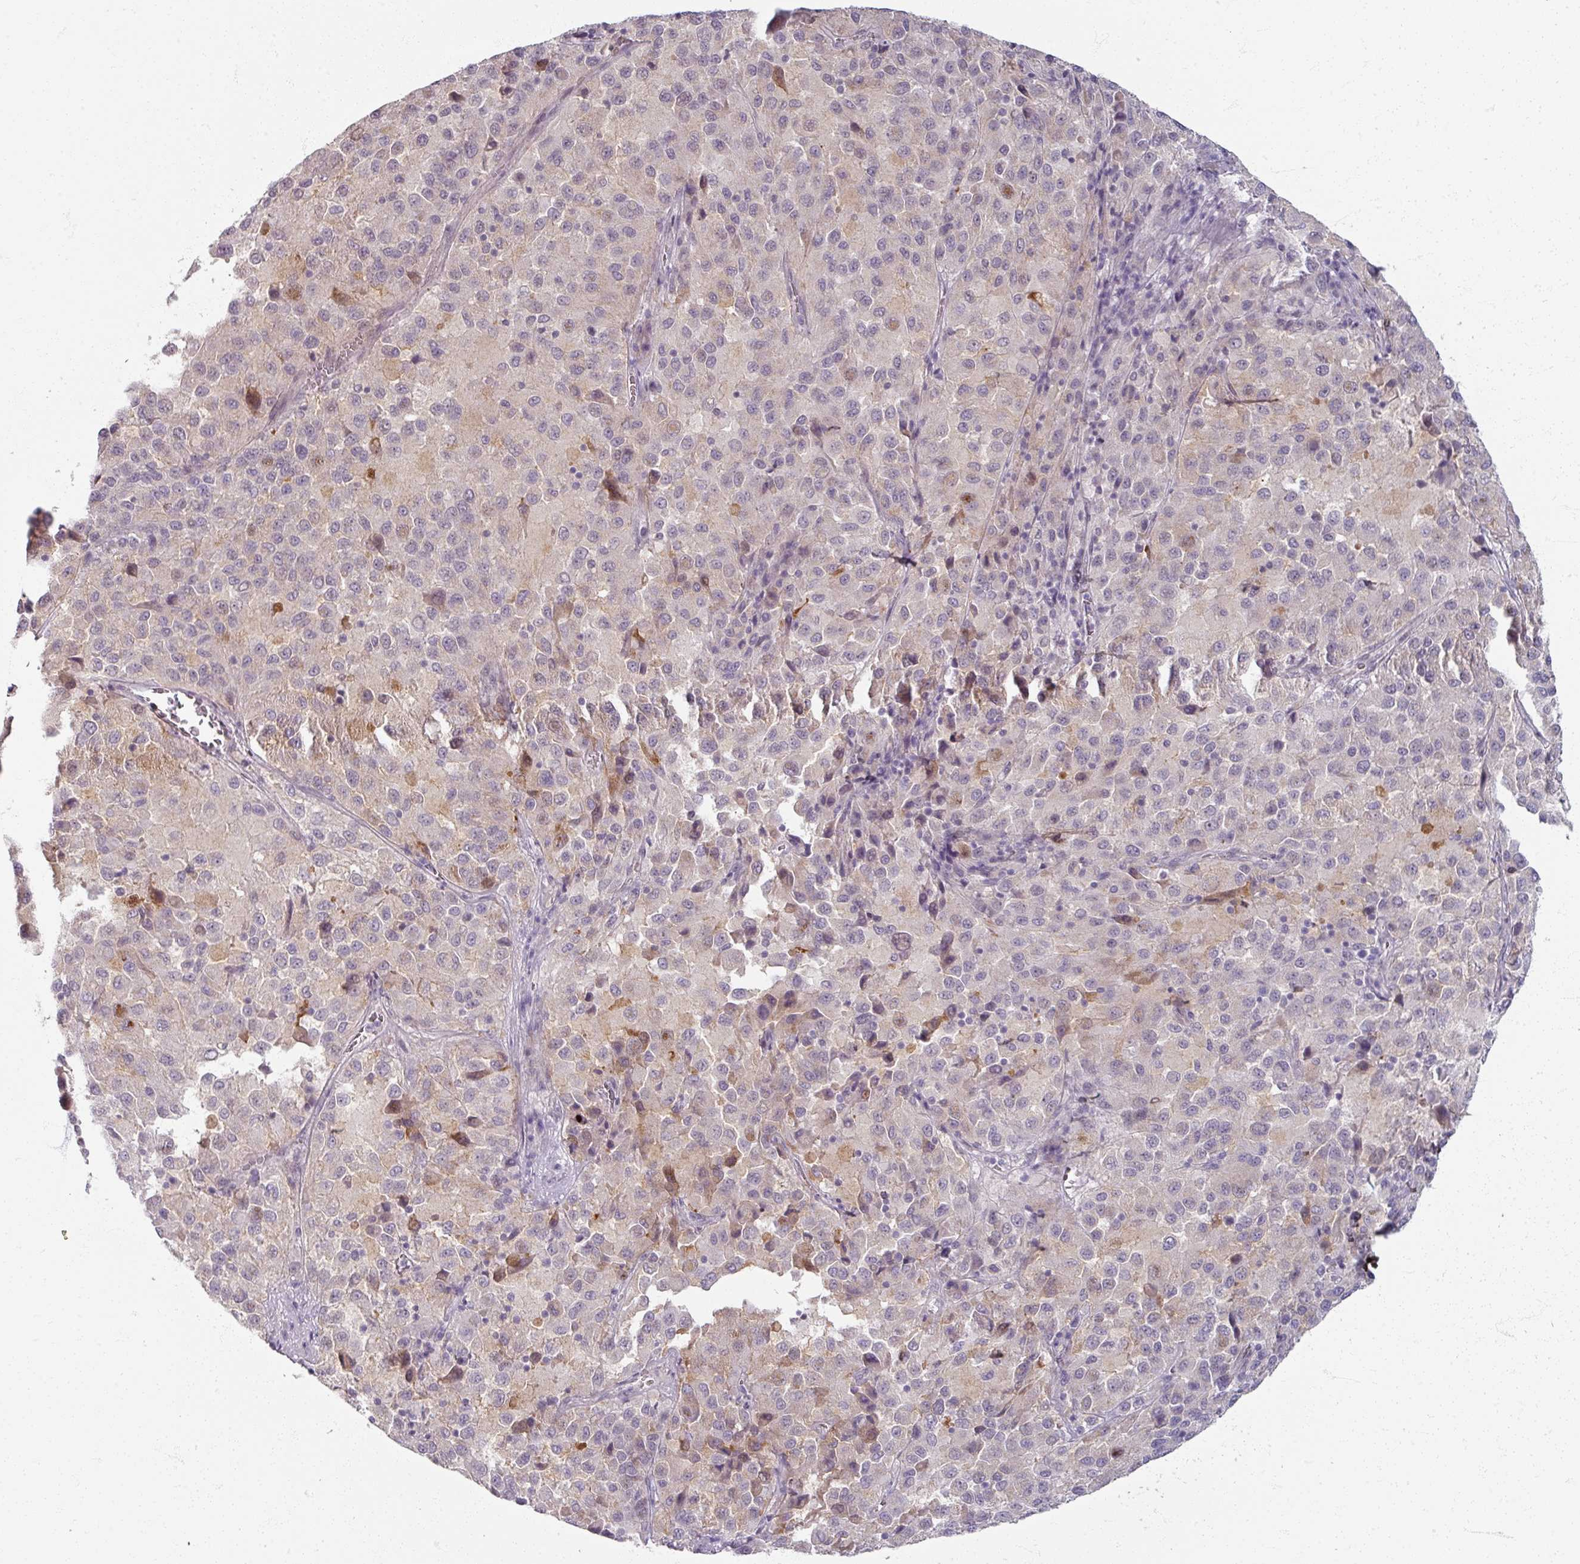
{"staining": {"intensity": "moderate", "quantity": "<25%", "location": "cytoplasmic/membranous"}, "tissue": "melanoma", "cell_type": "Tumor cells", "image_type": "cancer", "snomed": [{"axis": "morphology", "description": "Malignant melanoma, Metastatic site"}, {"axis": "topography", "description": "Lung"}], "caption": "This image shows immunohistochemistry (IHC) staining of human melanoma, with low moderate cytoplasmic/membranous positivity in approximately <25% of tumor cells.", "gene": "SOX11", "patient": {"sex": "male", "age": 64}}